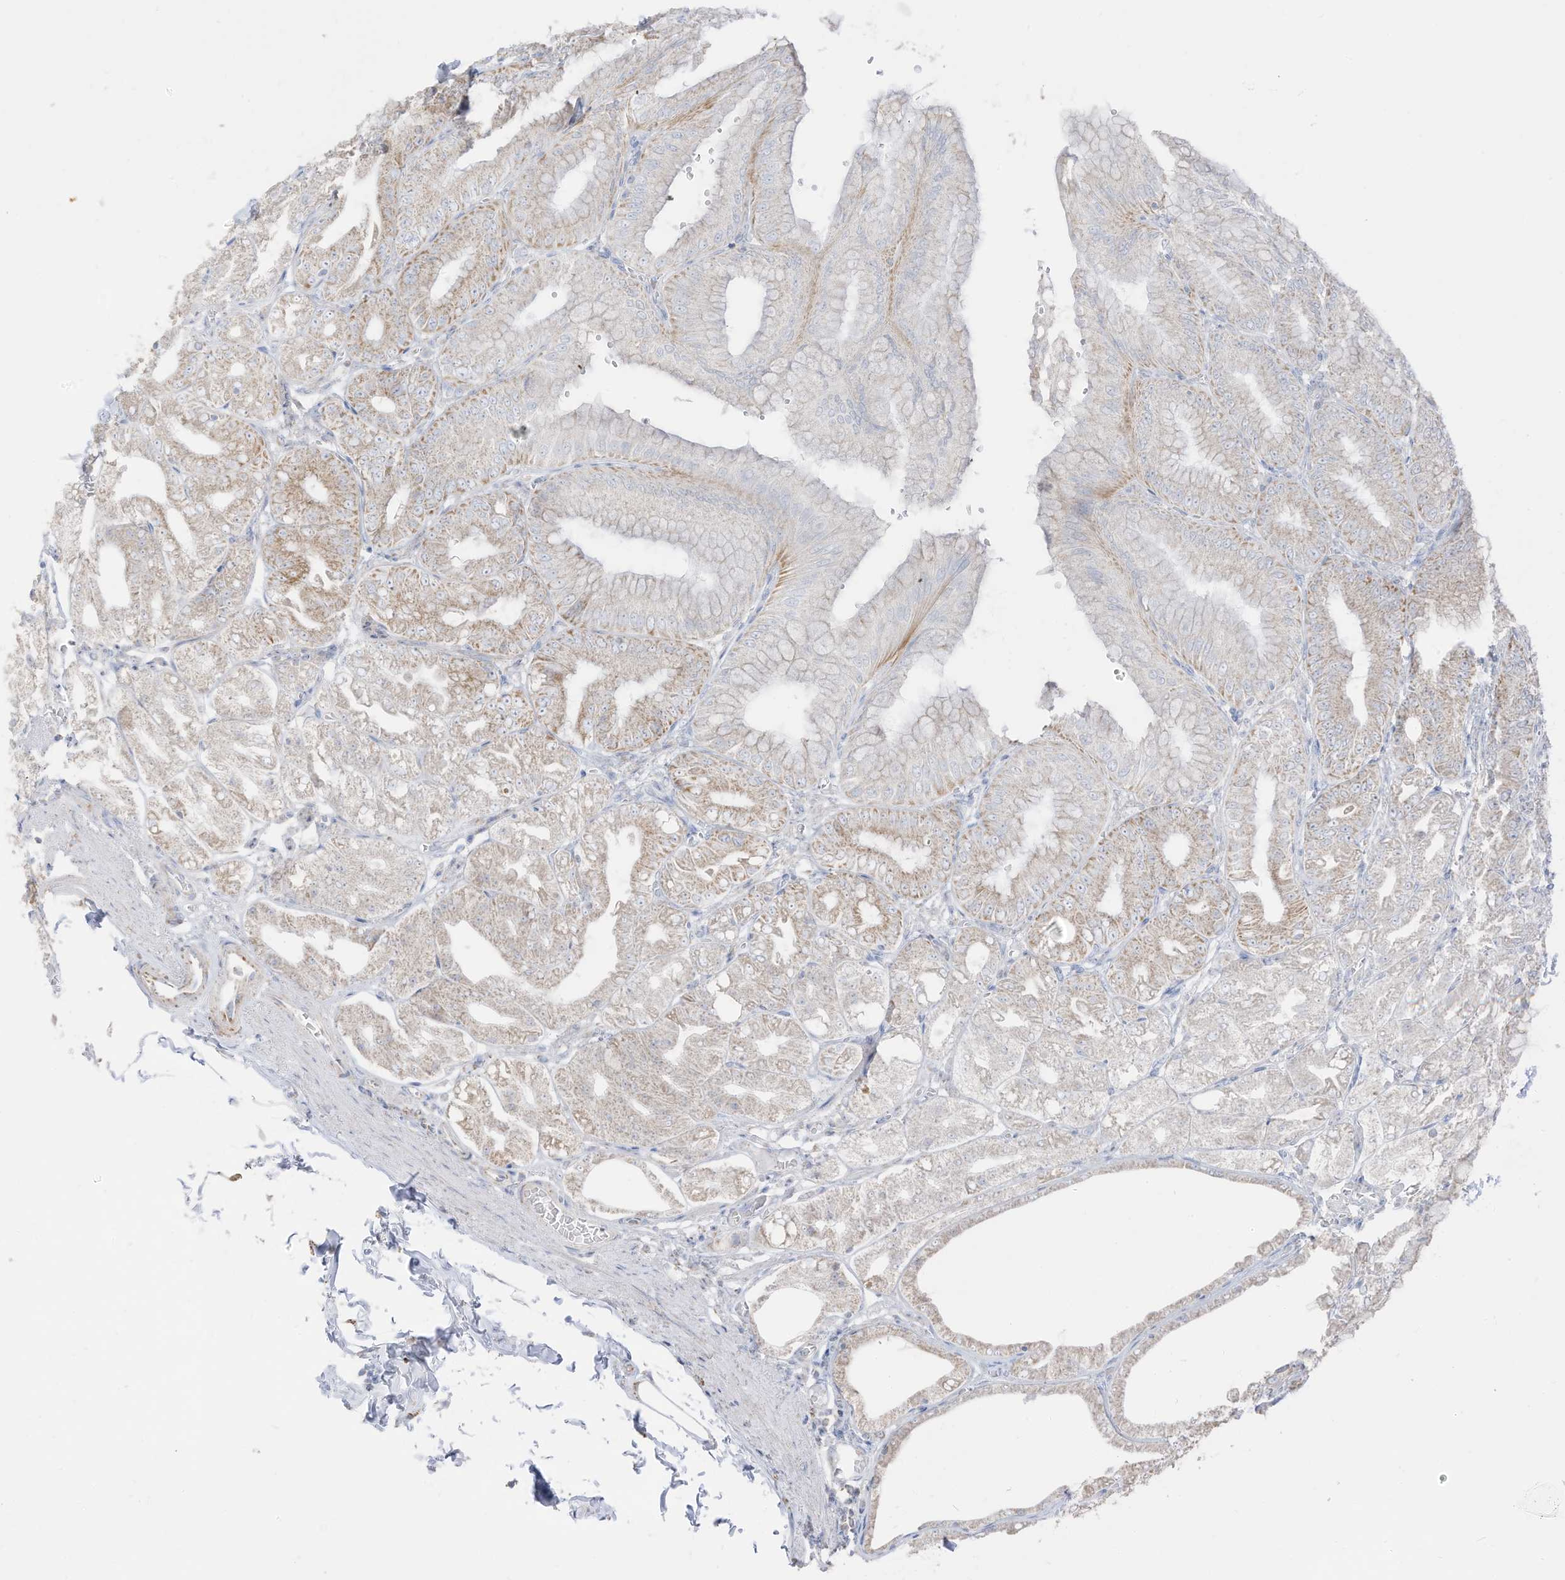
{"staining": {"intensity": "moderate", "quantity": "<25%", "location": "cytoplasmic/membranous"}, "tissue": "stomach", "cell_type": "Glandular cells", "image_type": "normal", "snomed": [{"axis": "morphology", "description": "Normal tissue, NOS"}, {"axis": "topography", "description": "Stomach, lower"}], "caption": "Glandular cells demonstrate moderate cytoplasmic/membranous positivity in about <25% of cells in normal stomach.", "gene": "ETHE1", "patient": {"sex": "male", "age": 71}}